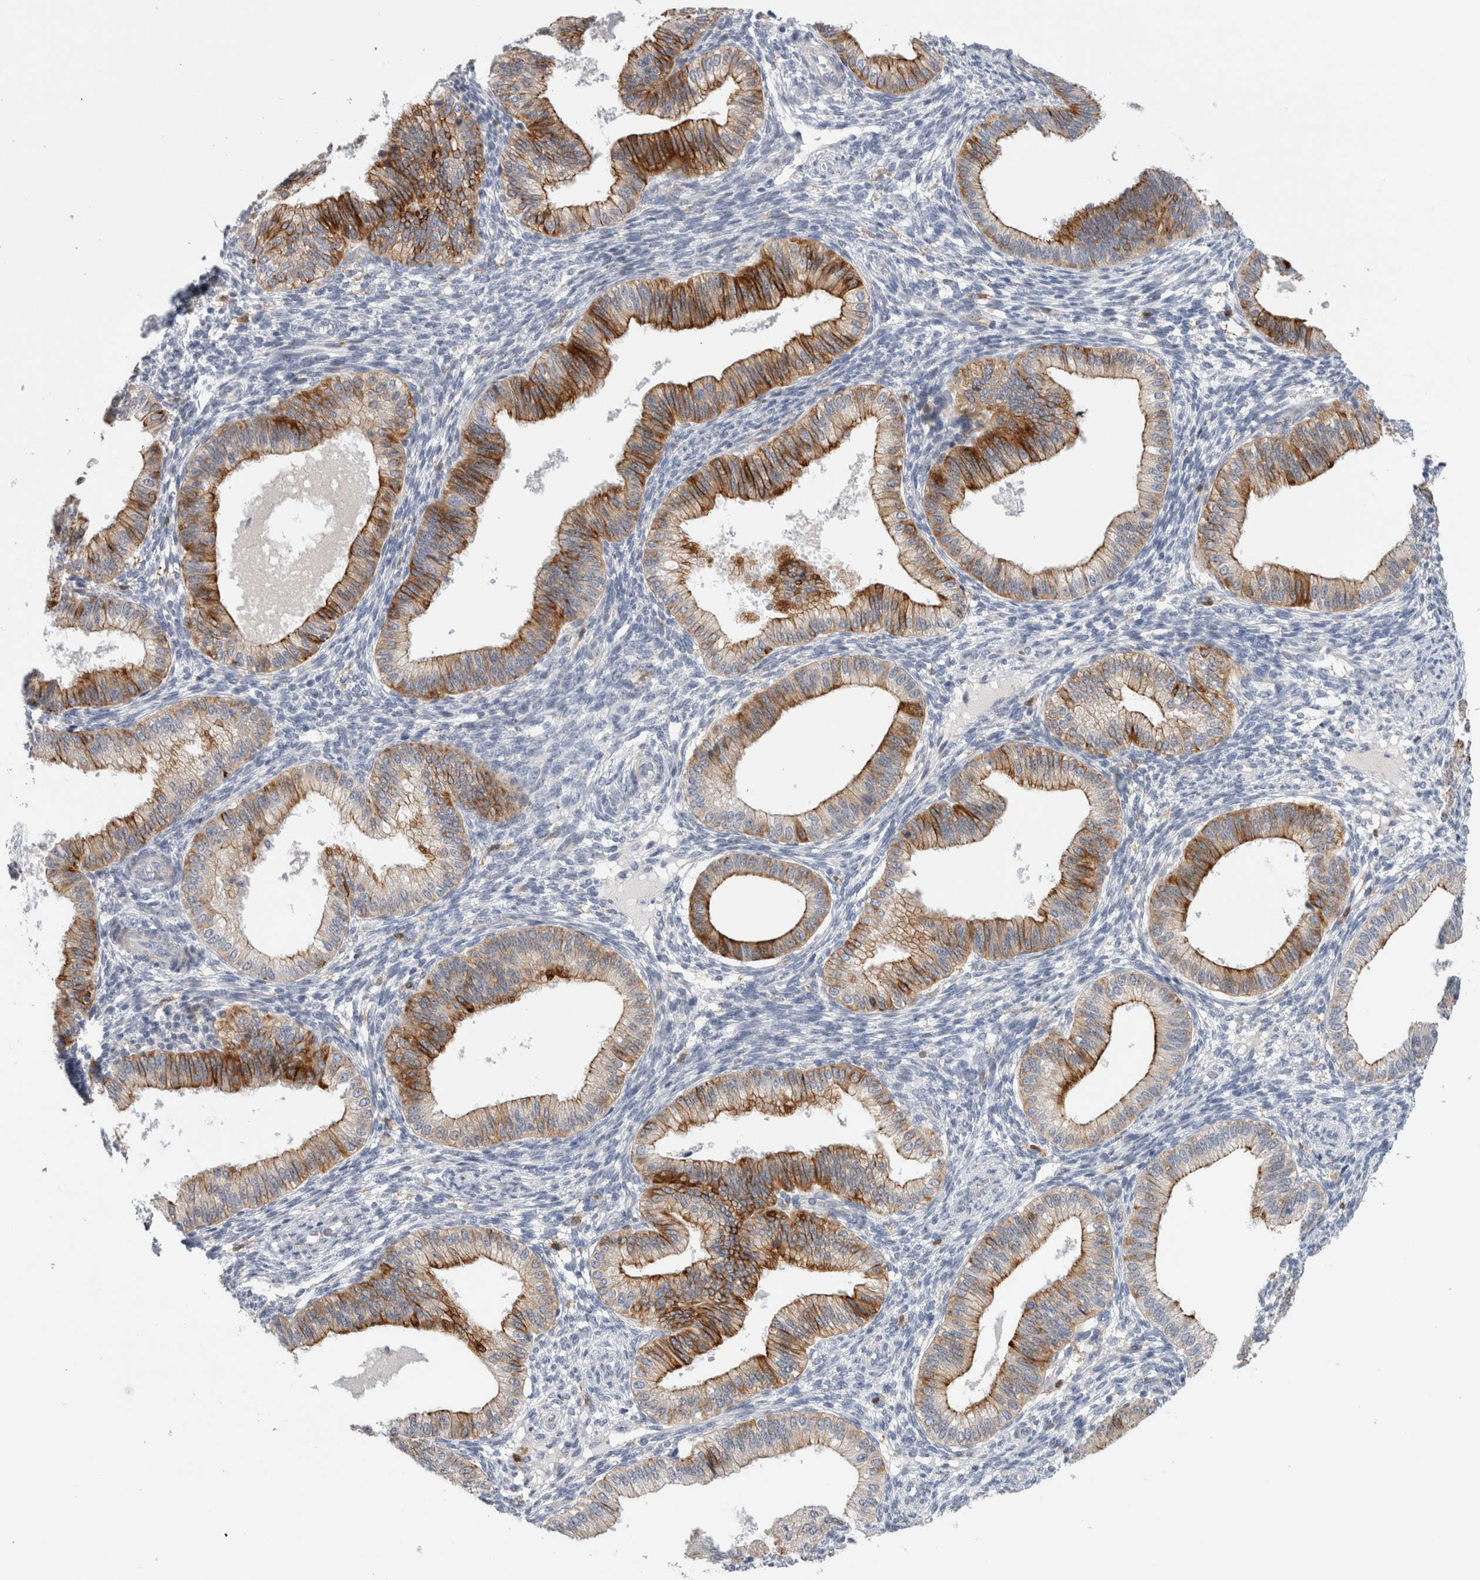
{"staining": {"intensity": "negative", "quantity": "none", "location": "none"}, "tissue": "endometrium", "cell_type": "Cells in endometrial stroma", "image_type": "normal", "snomed": [{"axis": "morphology", "description": "Normal tissue, NOS"}, {"axis": "topography", "description": "Endometrium"}], "caption": "This is an immunohistochemistry (IHC) histopathology image of benign human endometrium. There is no staining in cells in endometrial stroma.", "gene": "SLC20A2", "patient": {"sex": "female", "age": 39}}